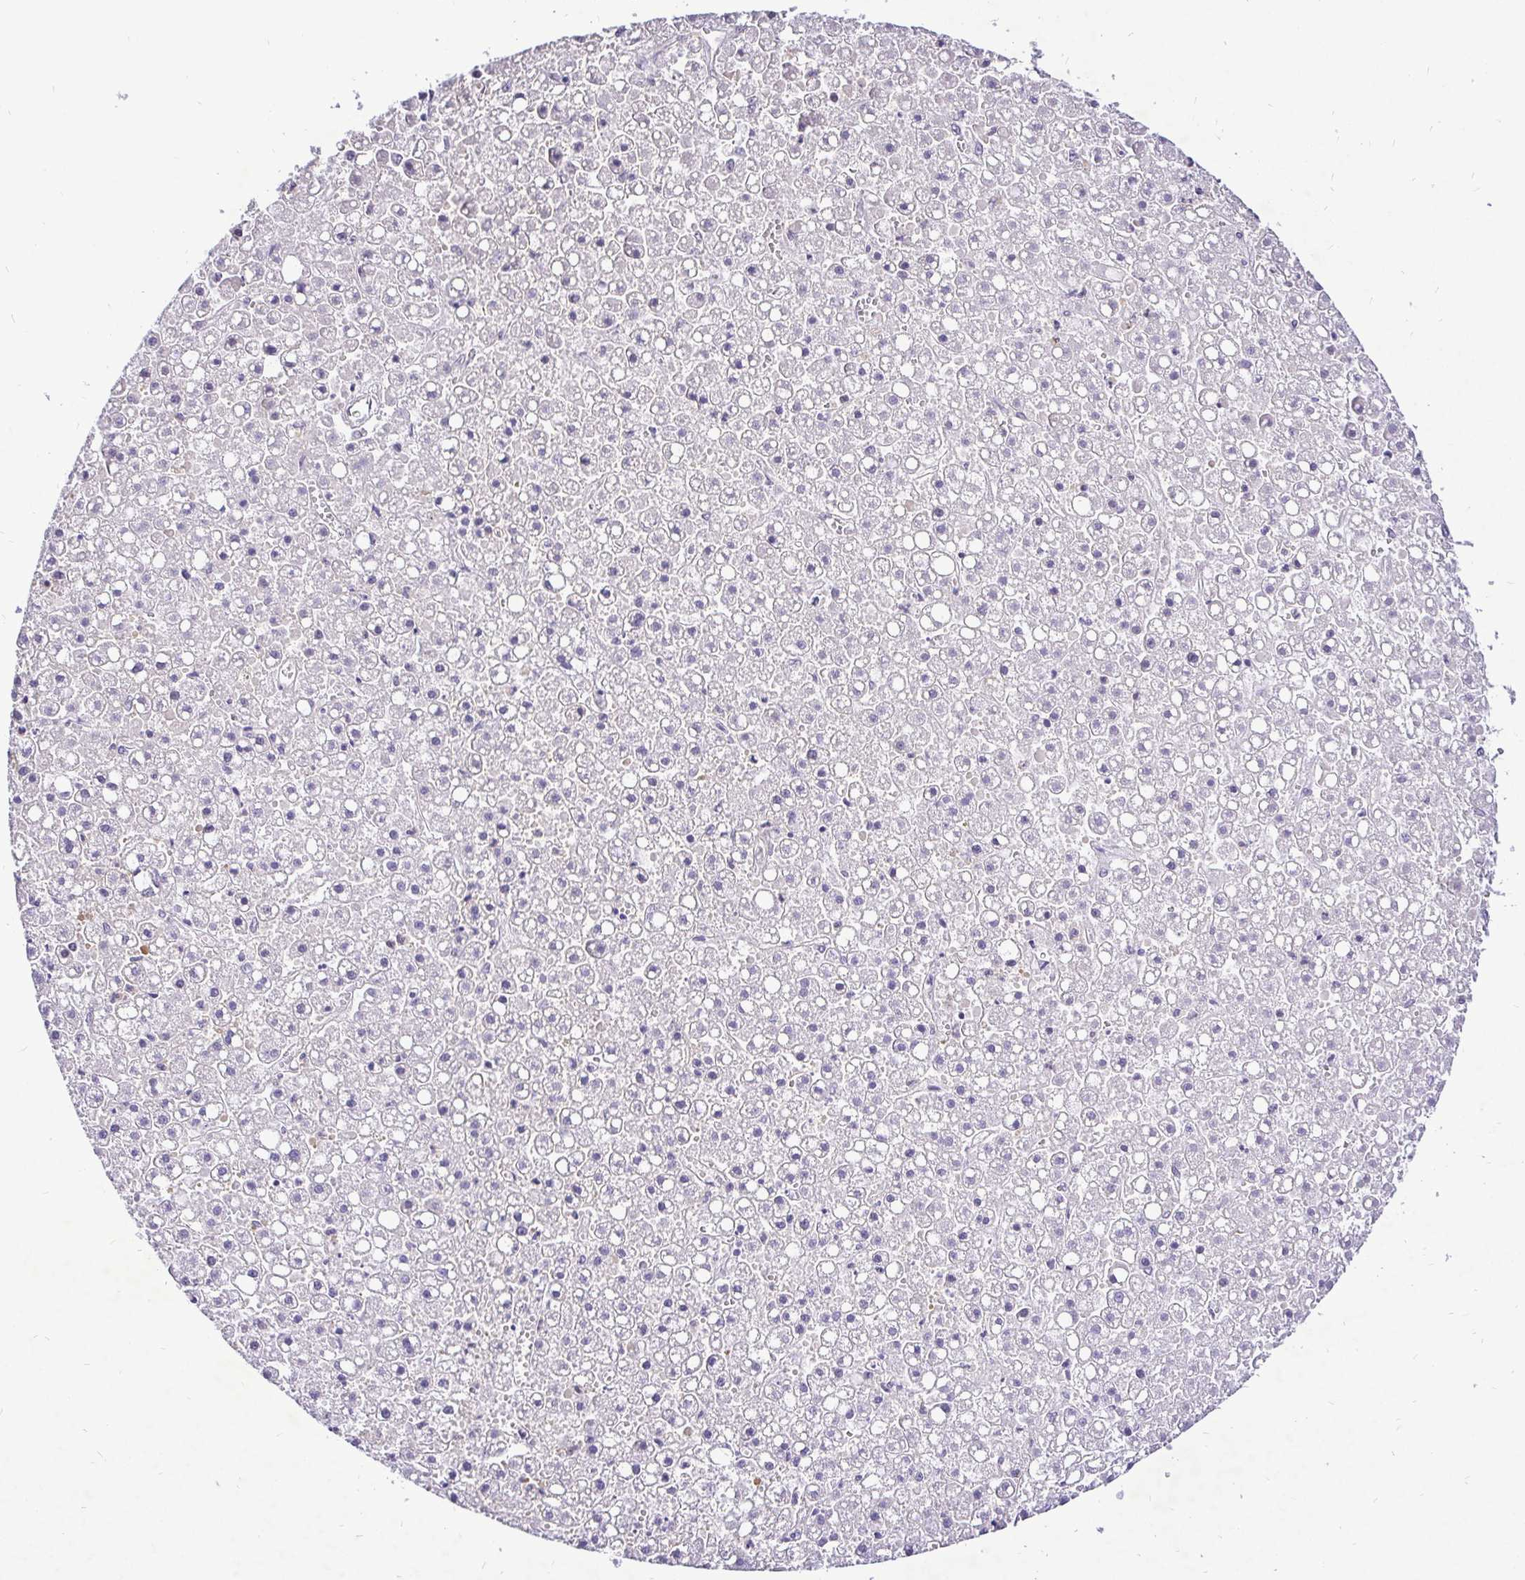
{"staining": {"intensity": "negative", "quantity": "none", "location": "none"}, "tissue": "liver cancer", "cell_type": "Tumor cells", "image_type": "cancer", "snomed": [{"axis": "morphology", "description": "Carcinoma, Hepatocellular, NOS"}, {"axis": "topography", "description": "Liver"}], "caption": "An image of human liver cancer (hepatocellular carcinoma) is negative for staining in tumor cells.", "gene": "UBE2M", "patient": {"sex": "male", "age": 67}}